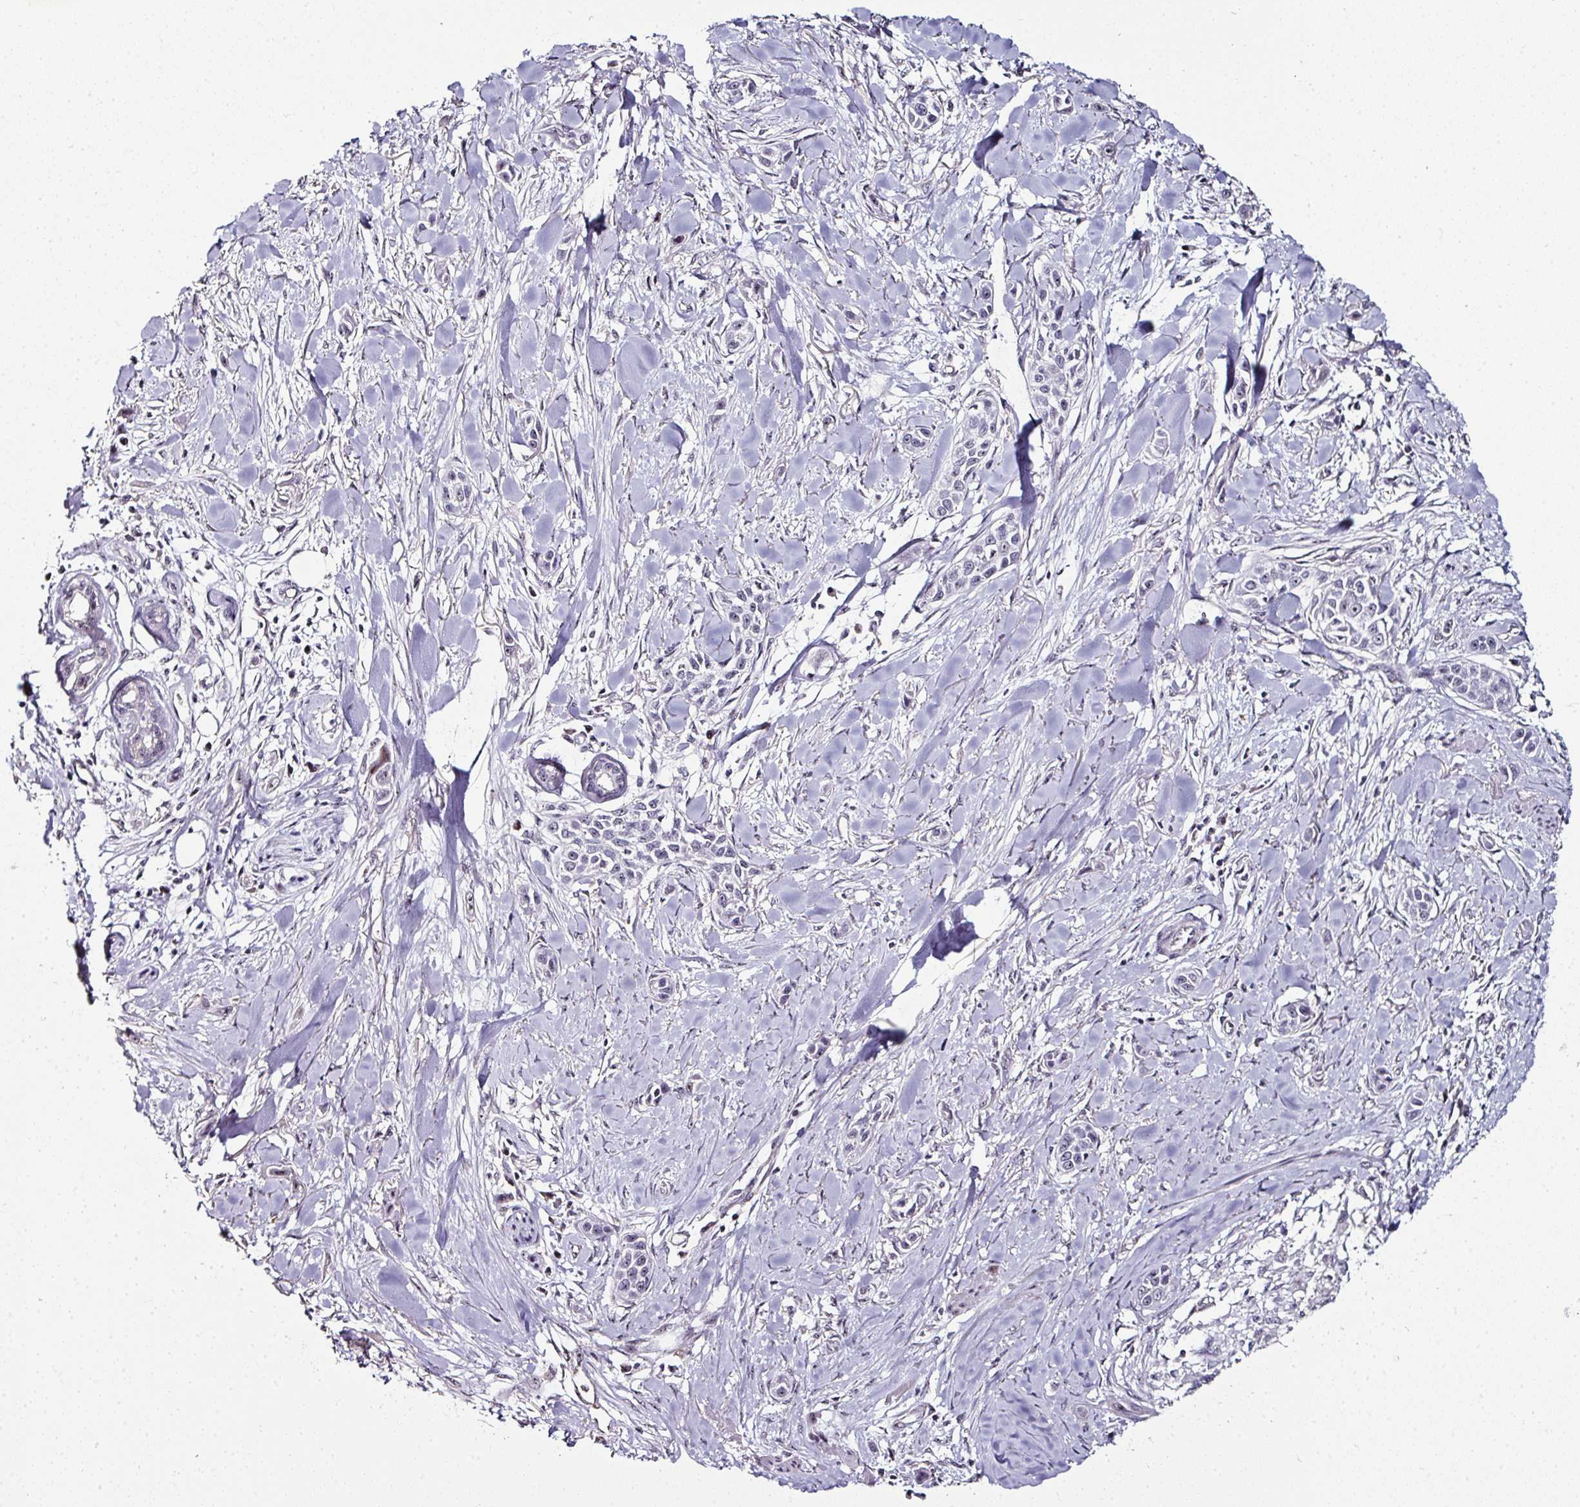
{"staining": {"intensity": "negative", "quantity": "none", "location": "none"}, "tissue": "skin cancer", "cell_type": "Tumor cells", "image_type": "cancer", "snomed": [{"axis": "morphology", "description": "Squamous cell carcinoma, NOS"}, {"axis": "topography", "description": "Skin"}], "caption": "Protein analysis of skin cancer (squamous cell carcinoma) shows no significant staining in tumor cells.", "gene": "NACC2", "patient": {"sex": "female", "age": 69}}